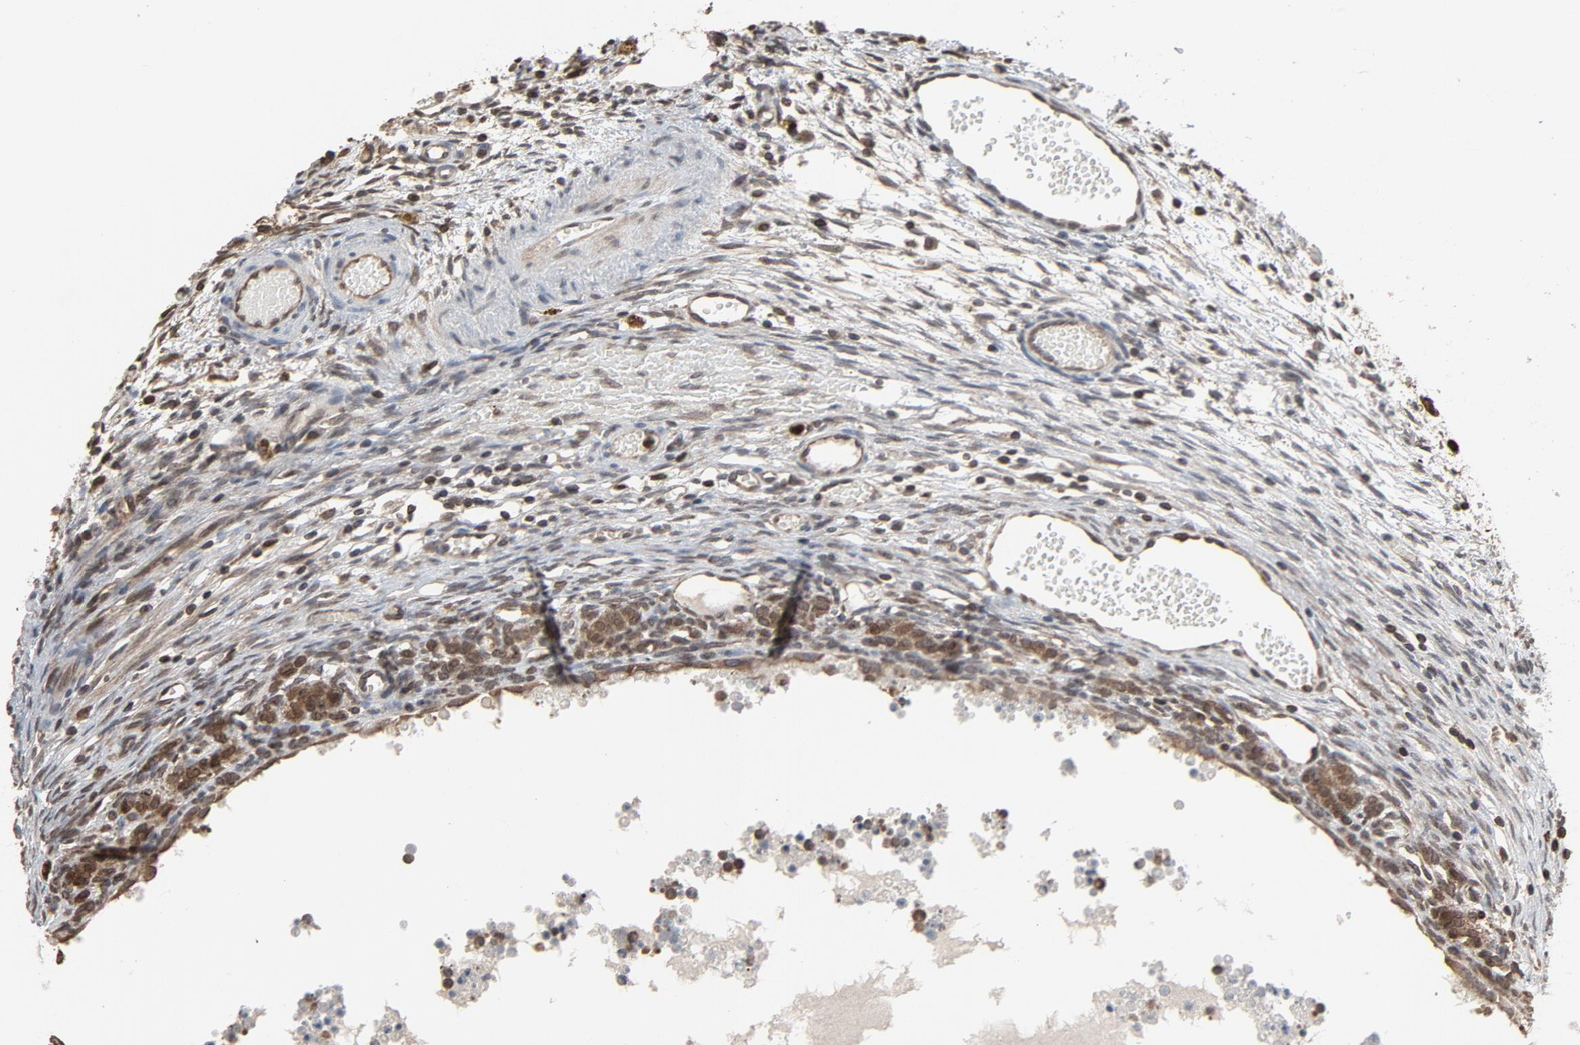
{"staining": {"intensity": "weak", "quantity": ">75%", "location": "cytoplasmic/membranous"}, "tissue": "ovary", "cell_type": "Follicle cells", "image_type": "normal", "snomed": [{"axis": "morphology", "description": "Normal tissue, NOS"}, {"axis": "topography", "description": "Ovary"}], "caption": "Immunohistochemical staining of benign human ovary displays >75% levels of weak cytoplasmic/membranous protein expression in approximately >75% of follicle cells. Nuclei are stained in blue.", "gene": "UBE2D1", "patient": {"sex": "female", "age": 35}}